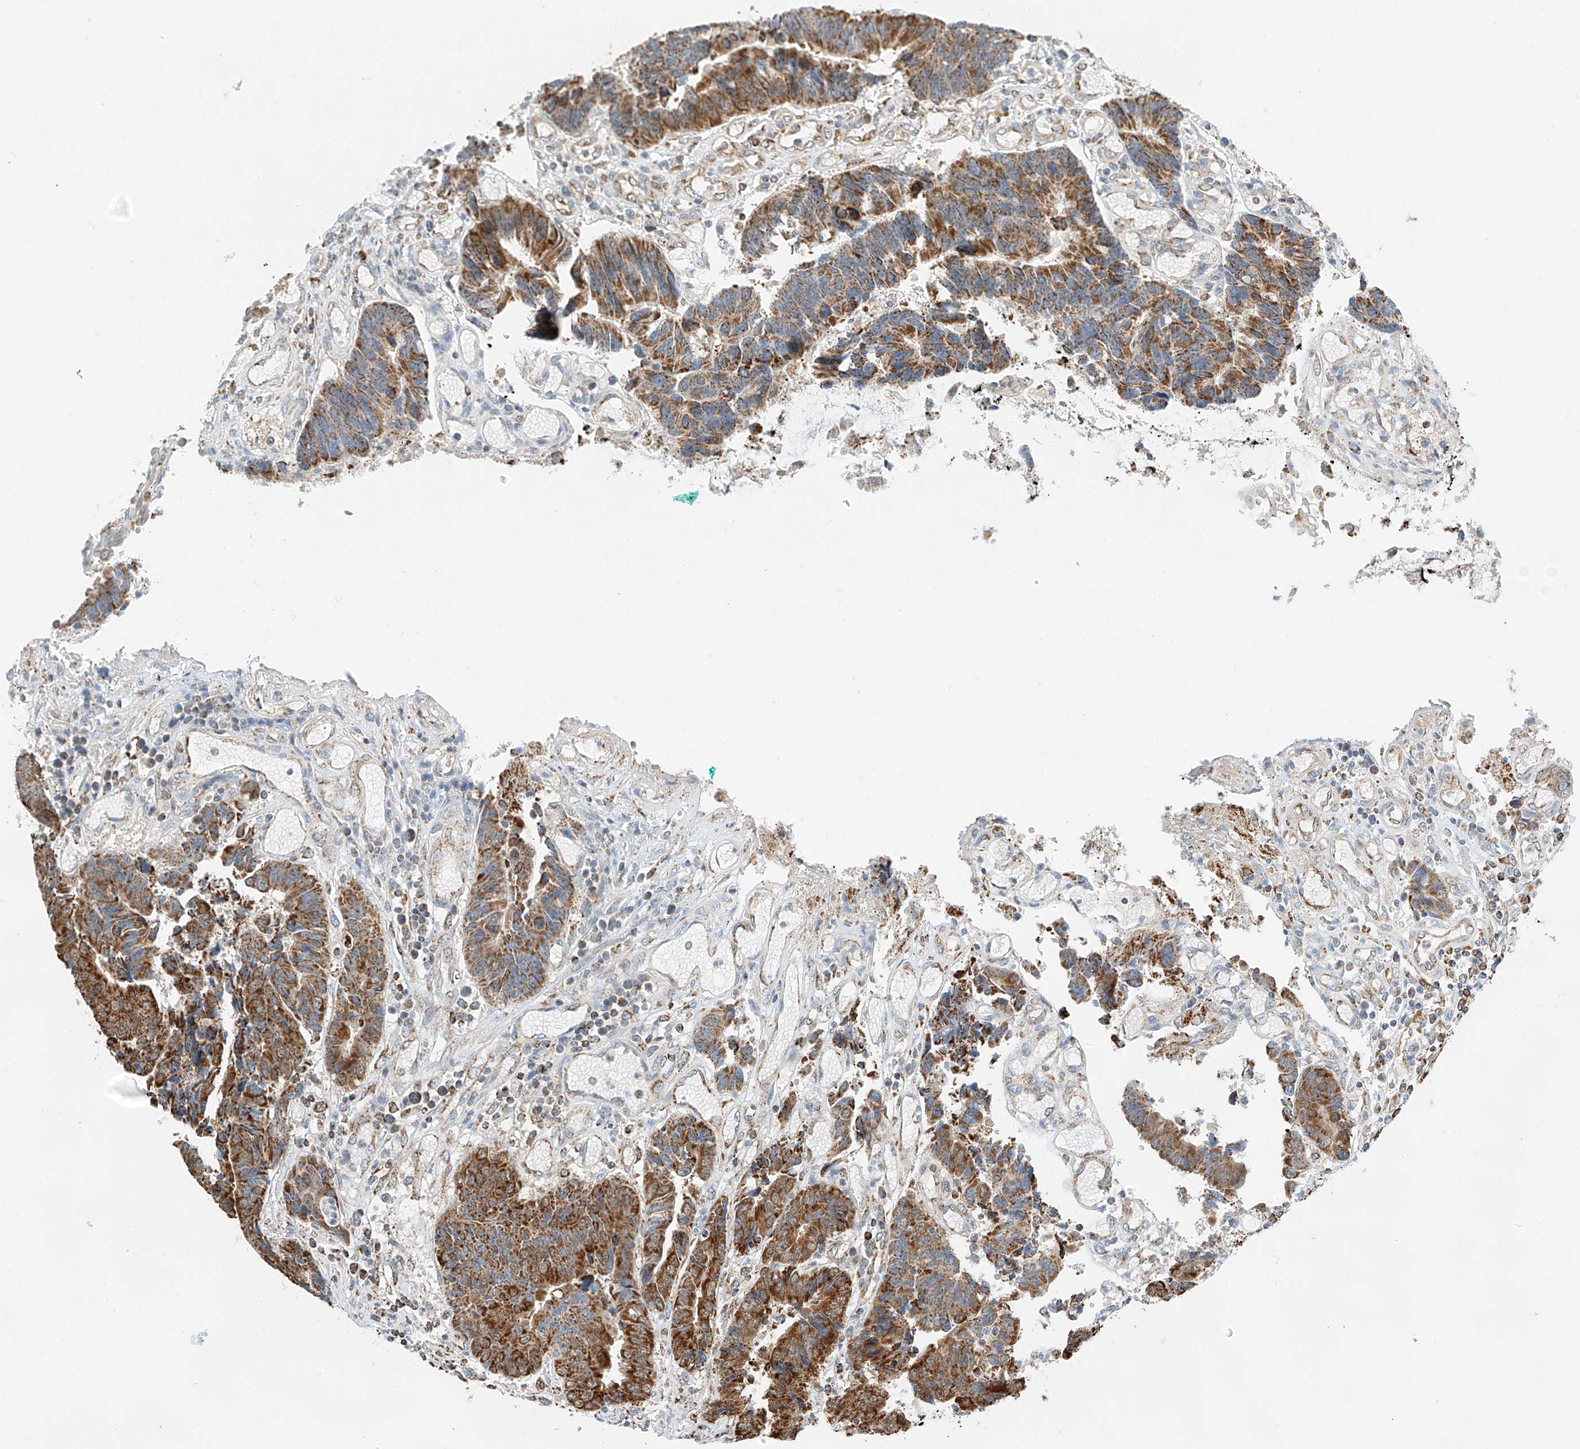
{"staining": {"intensity": "moderate", "quantity": ">75%", "location": "cytoplasmic/membranous"}, "tissue": "colorectal cancer", "cell_type": "Tumor cells", "image_type": "cancer", "snomed": [{"axis": "morphology", "description": "Adenocarcinoma, NOS"}, {"axis": "topography", "description": "Rectum"}], "caption": "There is medium levels of moderate cytoplasmic/membranous staining in tumor cells of colorectal adenocarcinoma, as demonstrated by immunohistochemical staining (brown color).", "gene": "PPA2", "patient": {"sex": "male", "age": 84}}